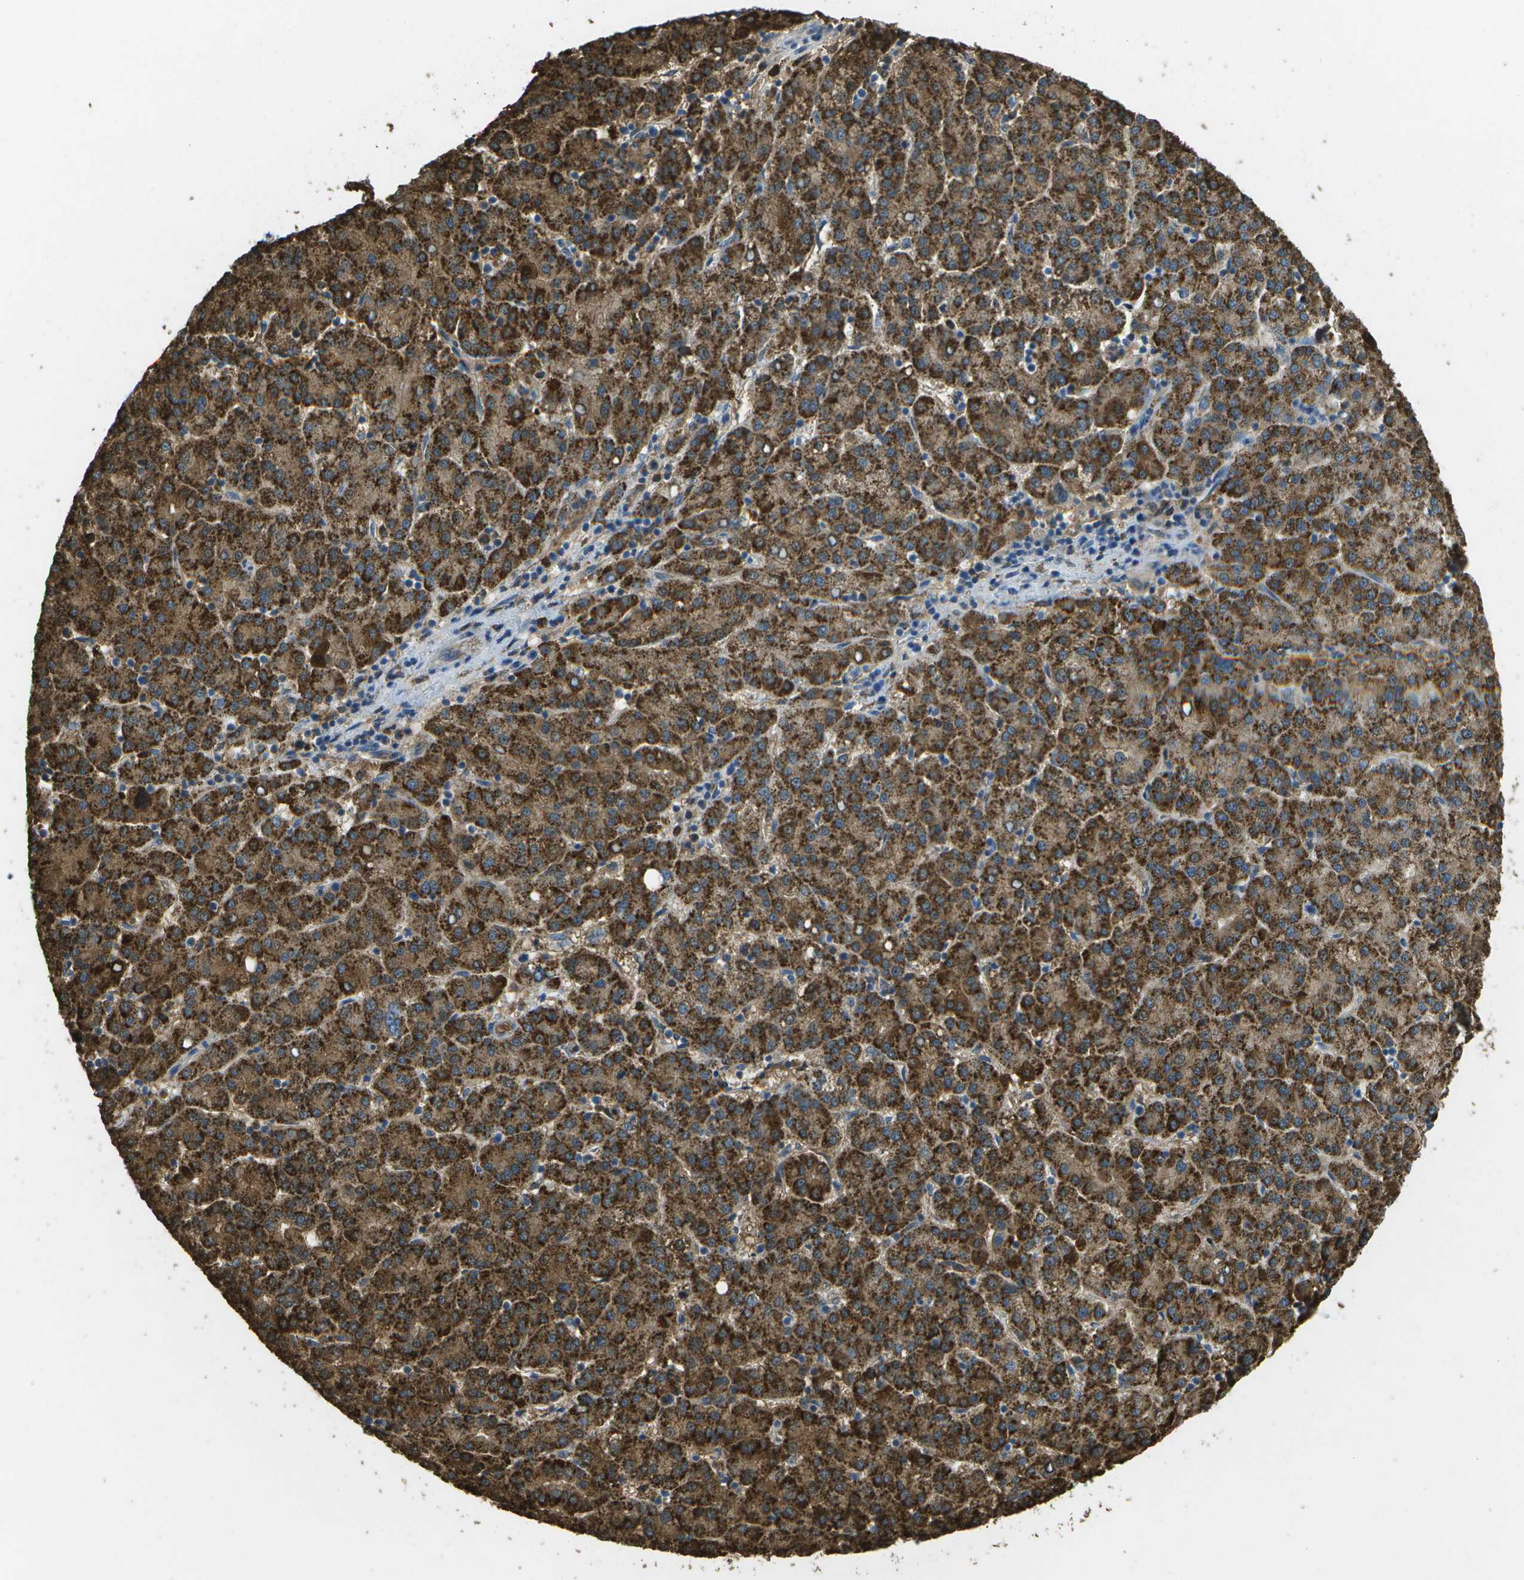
{"staining": {"intensity": "strong", "quantity": ">75%", "location": "cytoplasmic/membranous"}, "tissue": "liver cancer", "cell_type": "Tumor cells", "image_type": "cancer", "snomed": [{"axis": "morphology", "description": "Carcinoma, Hepatocellular, NOS"}, {"axis": "topography", "description": "Liver"}], "caption": "Immunohistochemistry (IHC) (DAB) staining of human hepatocellular carcinoma (liver) shows strong cytoplasmic/membranous protein expression in approximately >75% of tumor cells.", "gene": "CACHD1", "patient": {"sex": "female", "age": 58}}